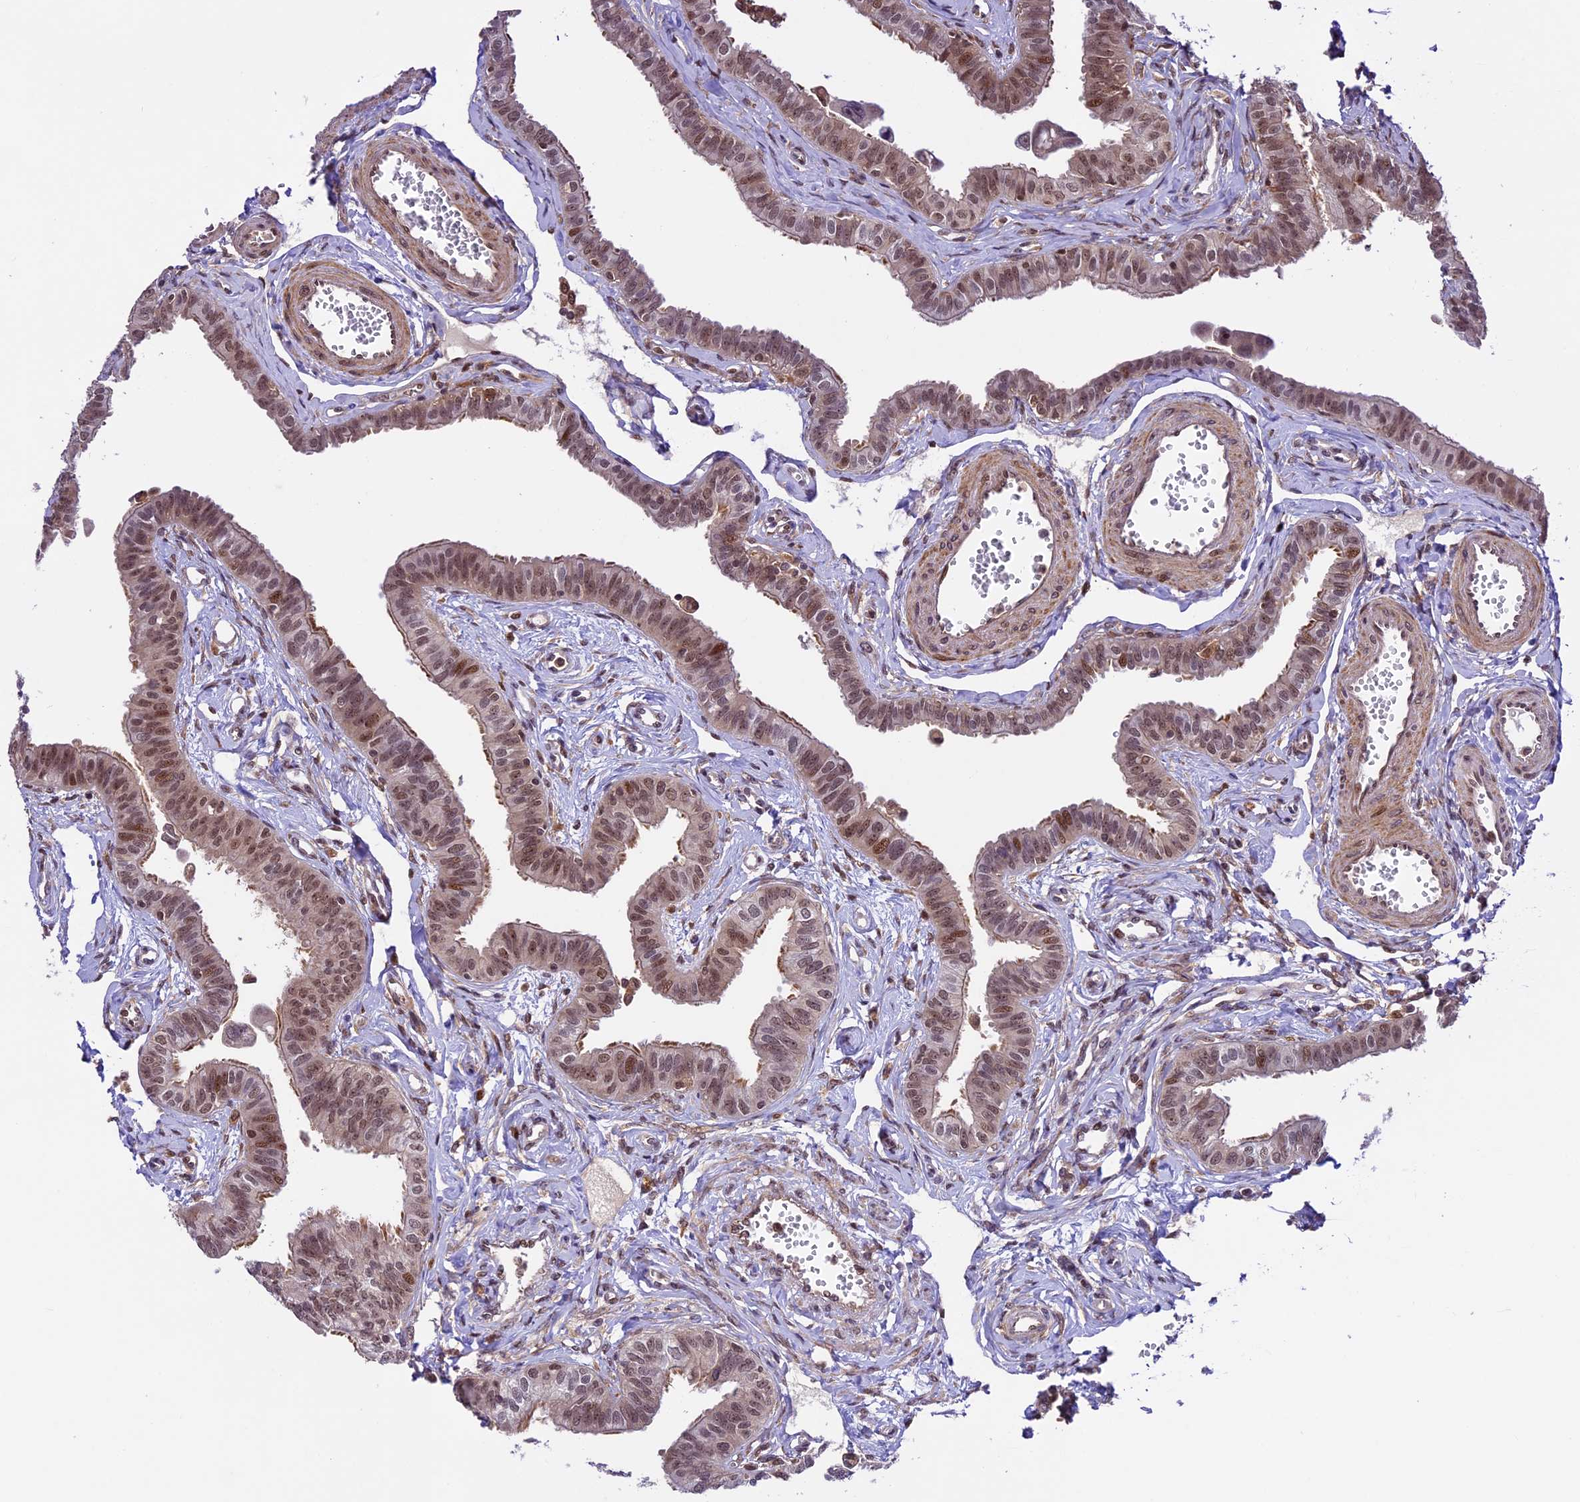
{"staining": {"intensity": "strong", "quantity": "25%-75%", "location": "cytoplasmic/membranous,nuclear"}, "tissue": "fallopian tube", "cell_type": "Glandular cells", "image_type": "normal", "snomed": [{"axis": "morphology", "description": "Normal tissue, NOS"}, {"axis": "morphology", "description": "Carcinoma, NOS"}, {"axis": "topography", "description": "Fallopian tube"}, {"axis": "topography", "description": "Ovary"}], "caption": "Glandular cells demonstrate high levels of strong cytoplasmic/membranous,nuclear positivity in about 25%-75% of cells in normal fallopian tube. (DAB IHC, brown staining for protein, blue staining for nuclei).", "gene": "DHX38", "patient": {"sex": "female", "age": 59}}